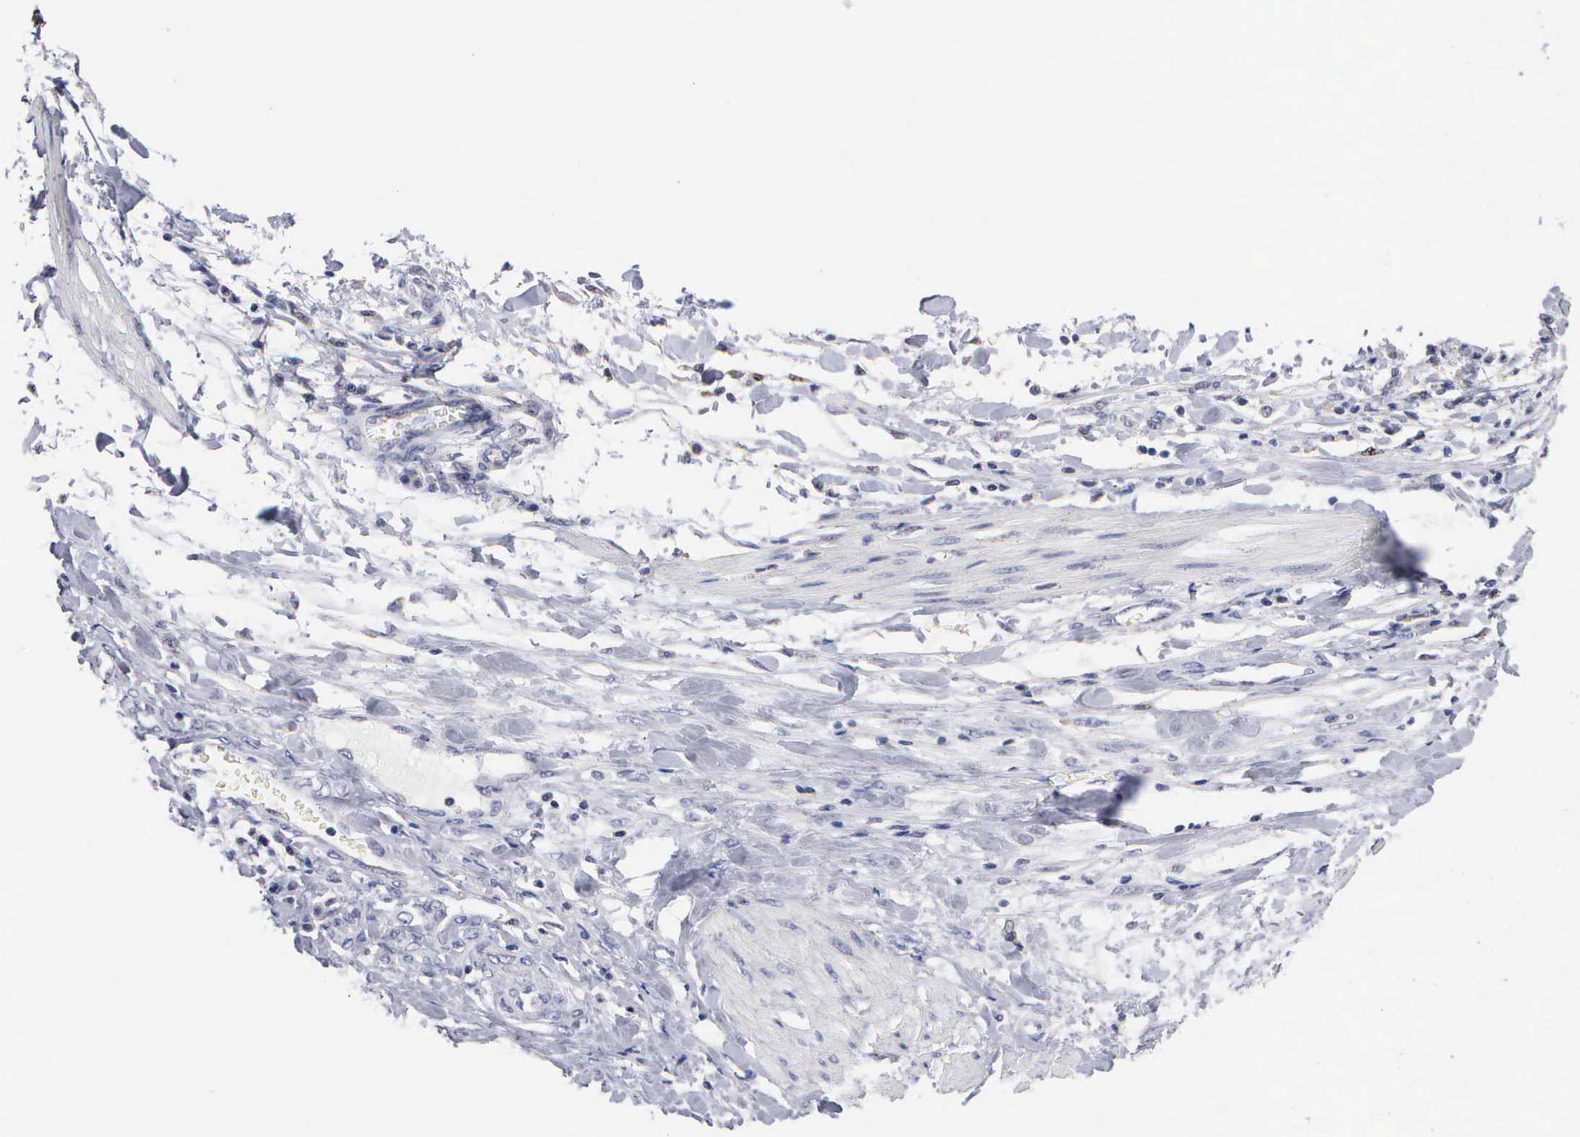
{"staining": {"intensity": "negative", "quantity": "none", "location": "none"}, "tissue": "cervical cancer", "cell_type": "Tumor cells", "image_type": "cancer", "snomed": [{"axis": "morphology", "description": "Squamous cell carcinoma, NOS"}, {"axis": "topography", "description": "Cervix"}], "caption": "A high-resolution photomicrograph shows IHC staining of squamous cell carcinoma (cervical), which displays no significant expression in tumor cells.", "gene": "KDM6A", "patient": {"sex": "female", "age": 41}}